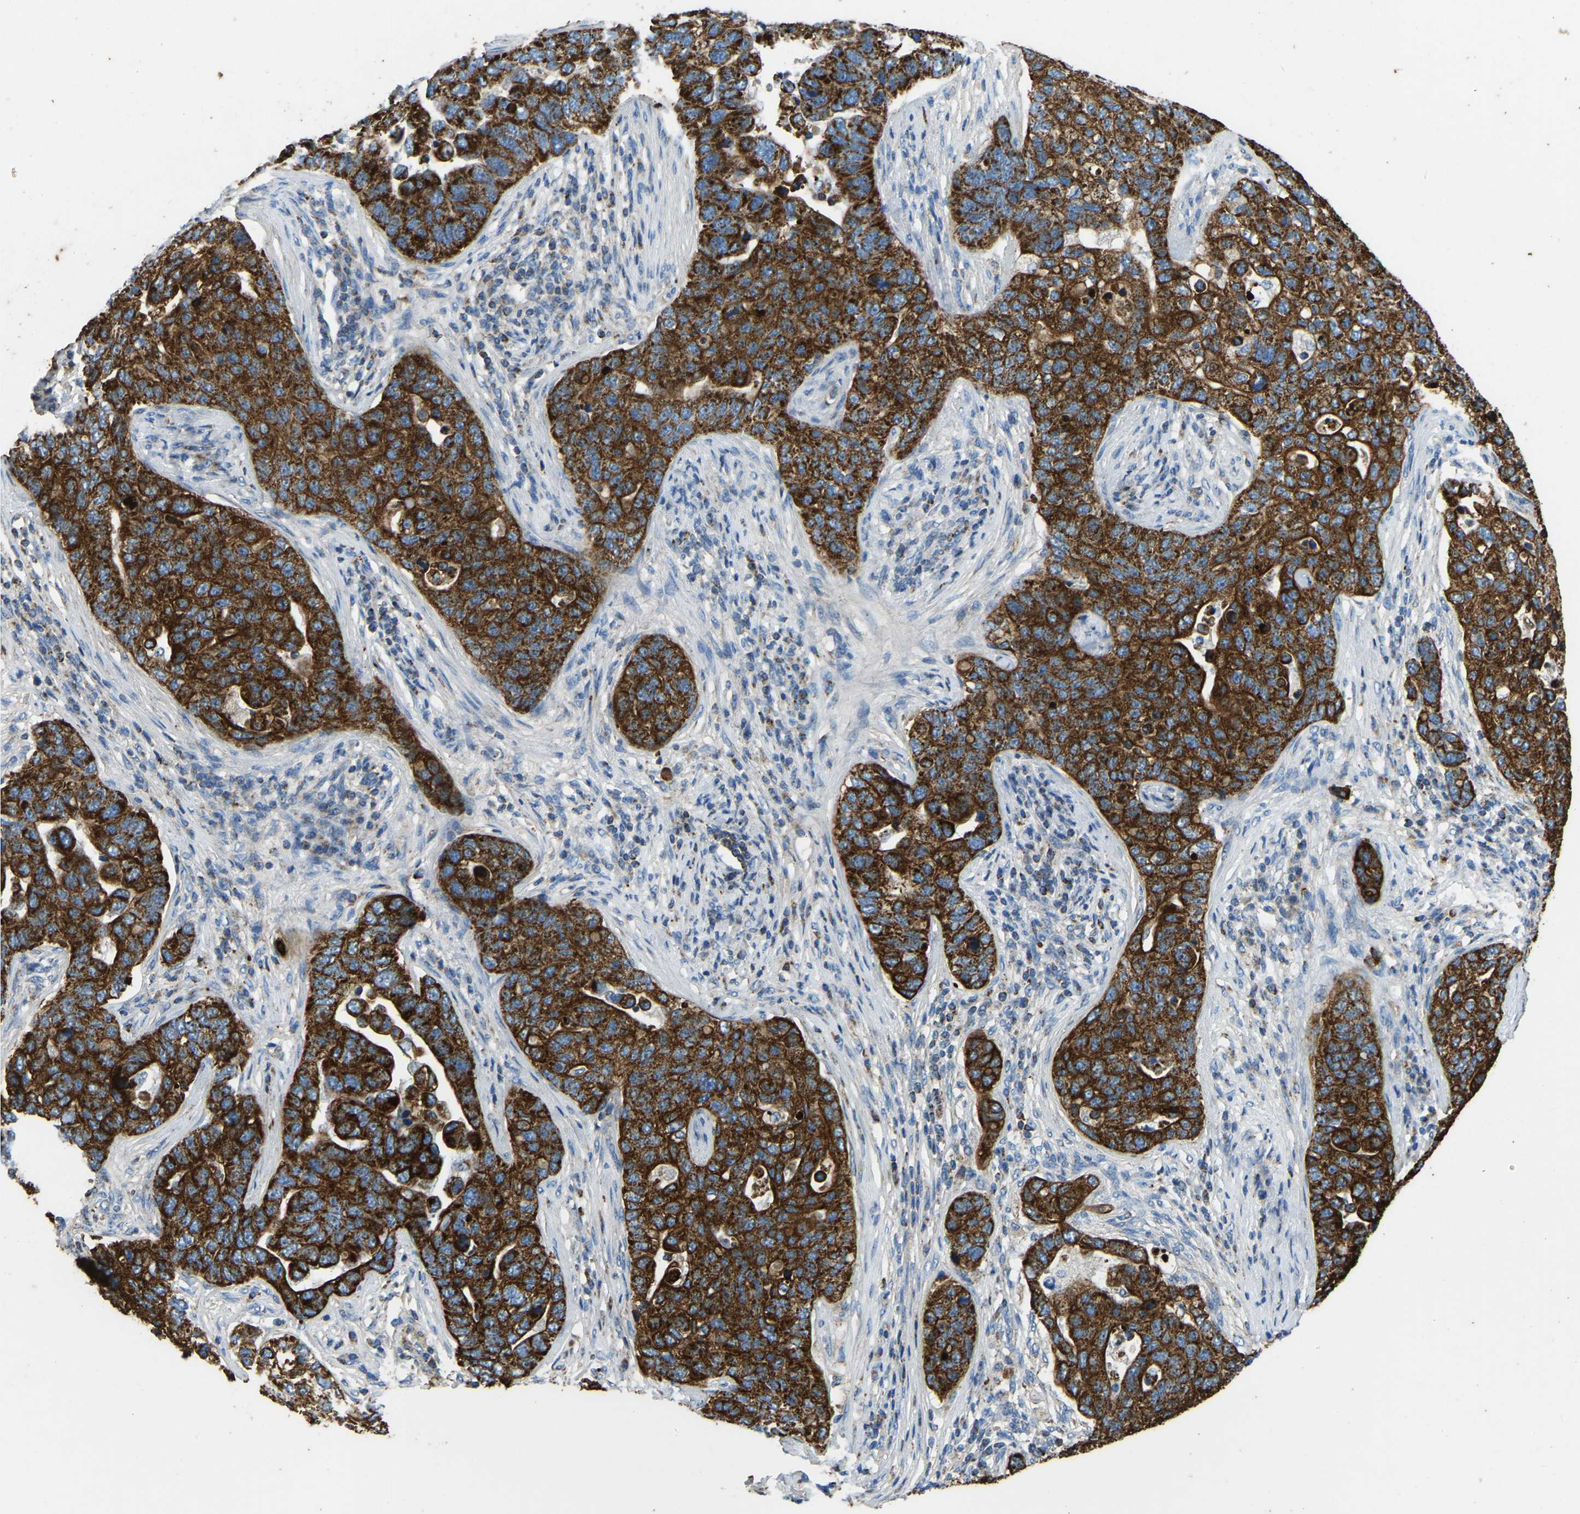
{"staining": {"intensity": "strong", "quantity": ">75%", "location": "cytoplasmic/membranous"}, "tissue": "pancreatic cancer", "cell_type": "Tumor cells", "image_type": "cancer", "snomed": [{"axis": "morphology", "description": "Adenocarcinoma, NOS"}, {"axis": "topography", "description": "Pancreas"}], "caption": "Protein analysis of pancreatic cancer tissue displays strong cytoplasmic/membranous staining in approximately >75% of tumor cells.", "gene": "ZNF200", "patient": {"sex": "female", "age": 61}}